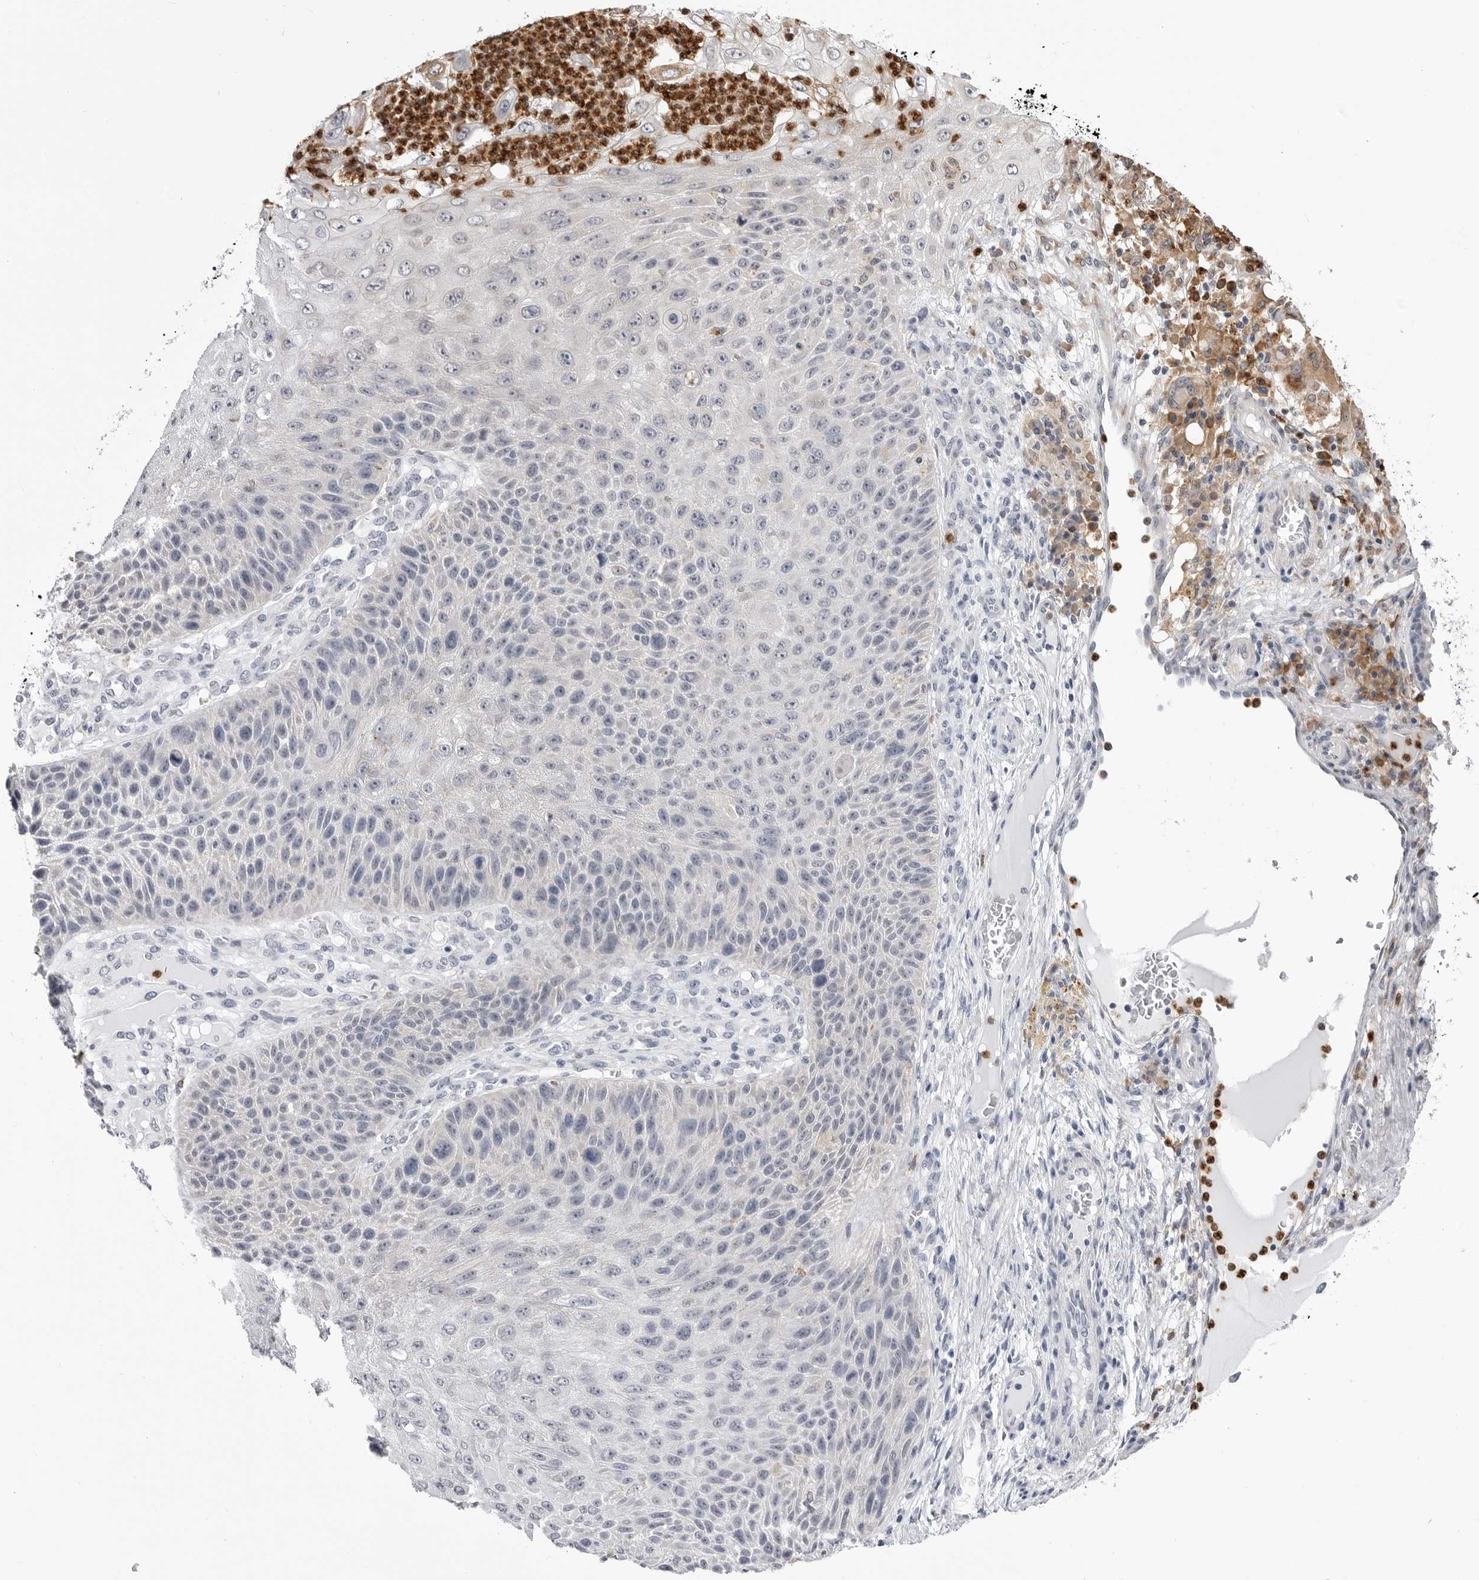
{"staining": {"intensity": "negative", "quantity": "none", "location": "none"}, "tissue": "skin cancer", "cell_type": "Tumor cells", "image_type": "cancer", "snomed": [{"axis": "morphology", "description": "Squamous cell carcinoma, NOS"}, {"axis": "topography", "description": "Skin"}], "caption": "Photomicrograph shows no protein expression in tumor cells of skin cancer tissue.", "gene": "STAP2", "patient": {"sex": "female", "age": 88}}